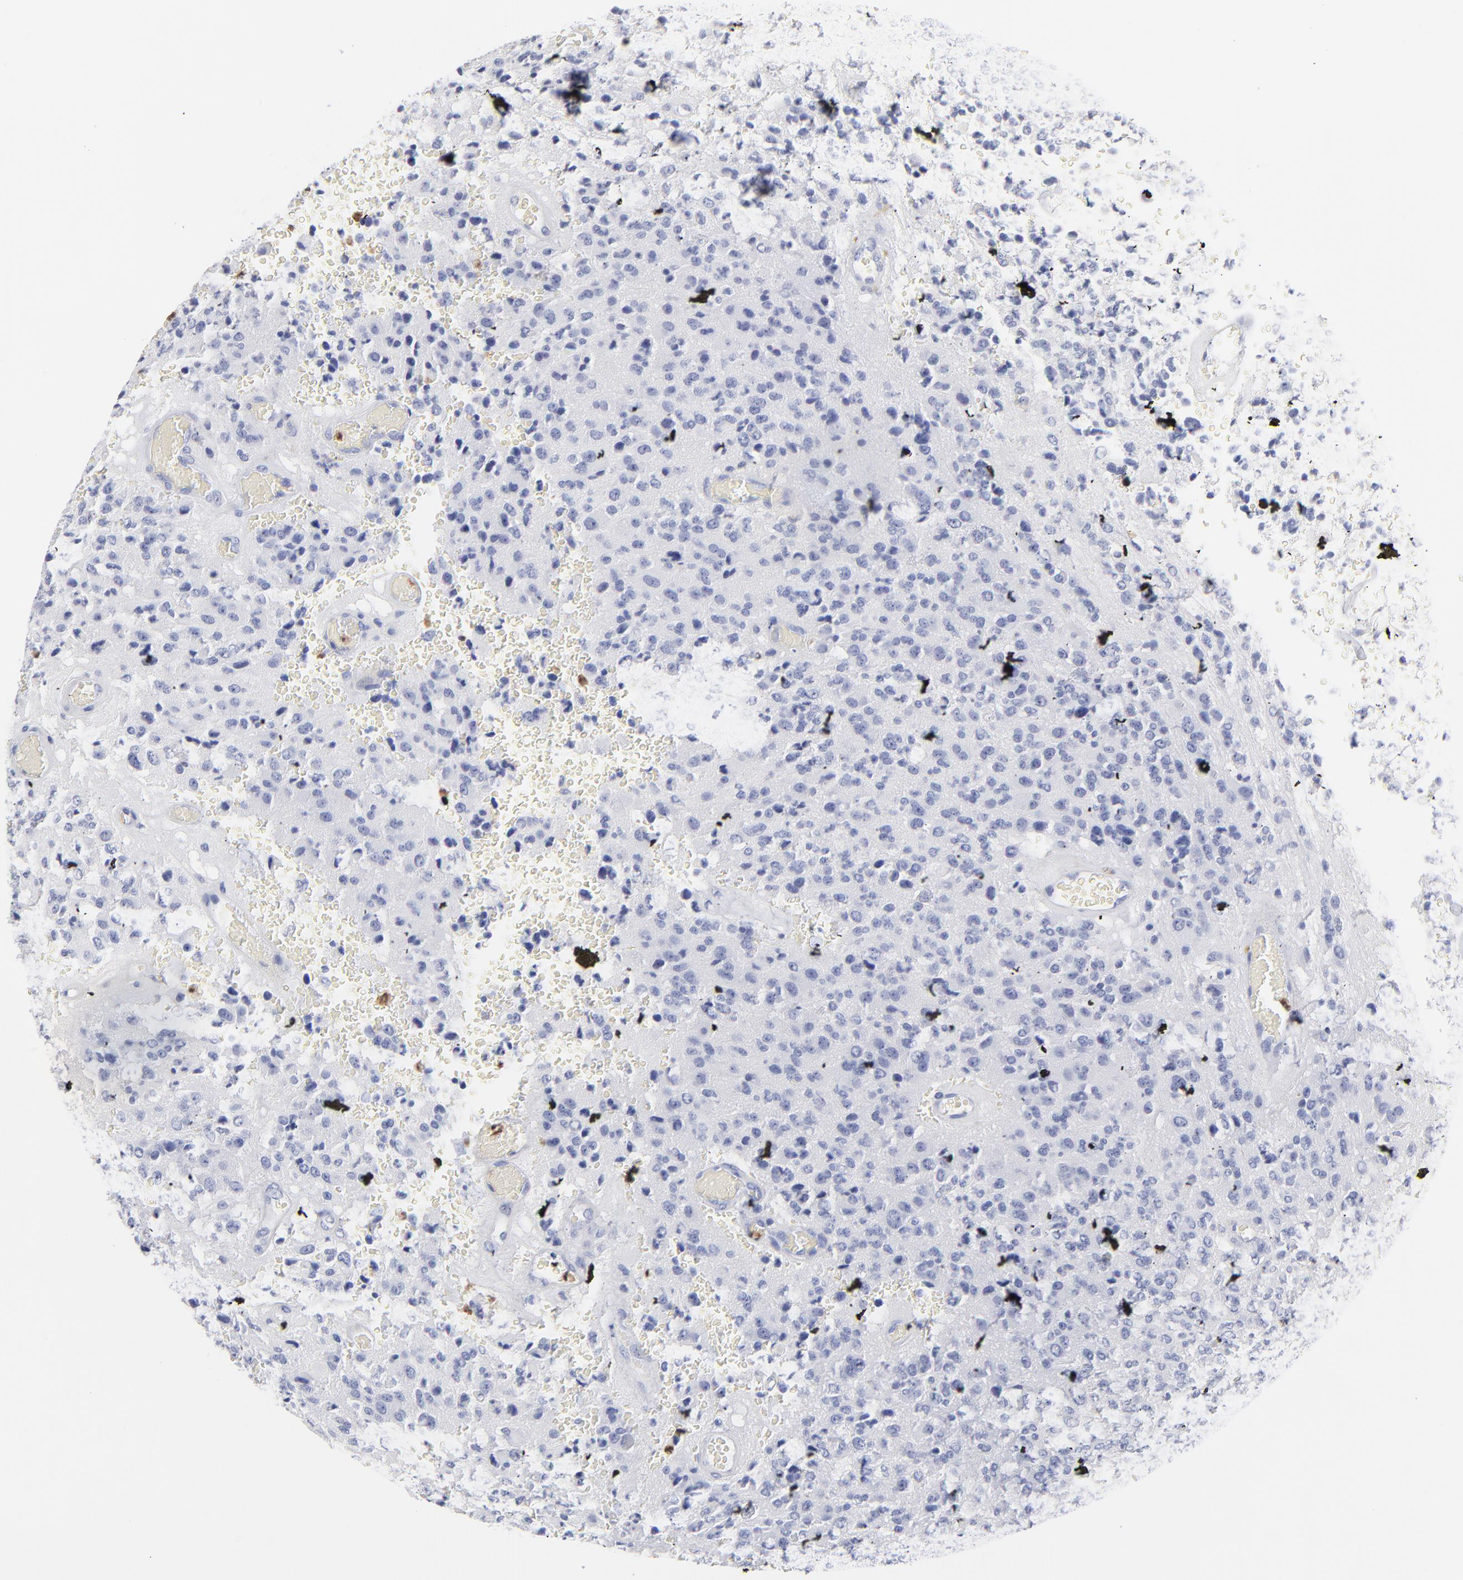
{"staining": {"intensity": "negative", "quantity": "none", "location": "none"}, "tissue": "glioma", "cell_type": "Tumor cells", "image_type": "cancer", "snomed": [{"axis": "morphology", "description": "Glioma, malignant, High grade"}, {"axis": "topography", "description": "pancreas cauda"}], "caption": "High-grade glioma (malignant) stained for a protein using IHC demonstrates no positivity tumor cells.", "gene": "ARG1", "patient": {"sex": "male", "age": 60}}